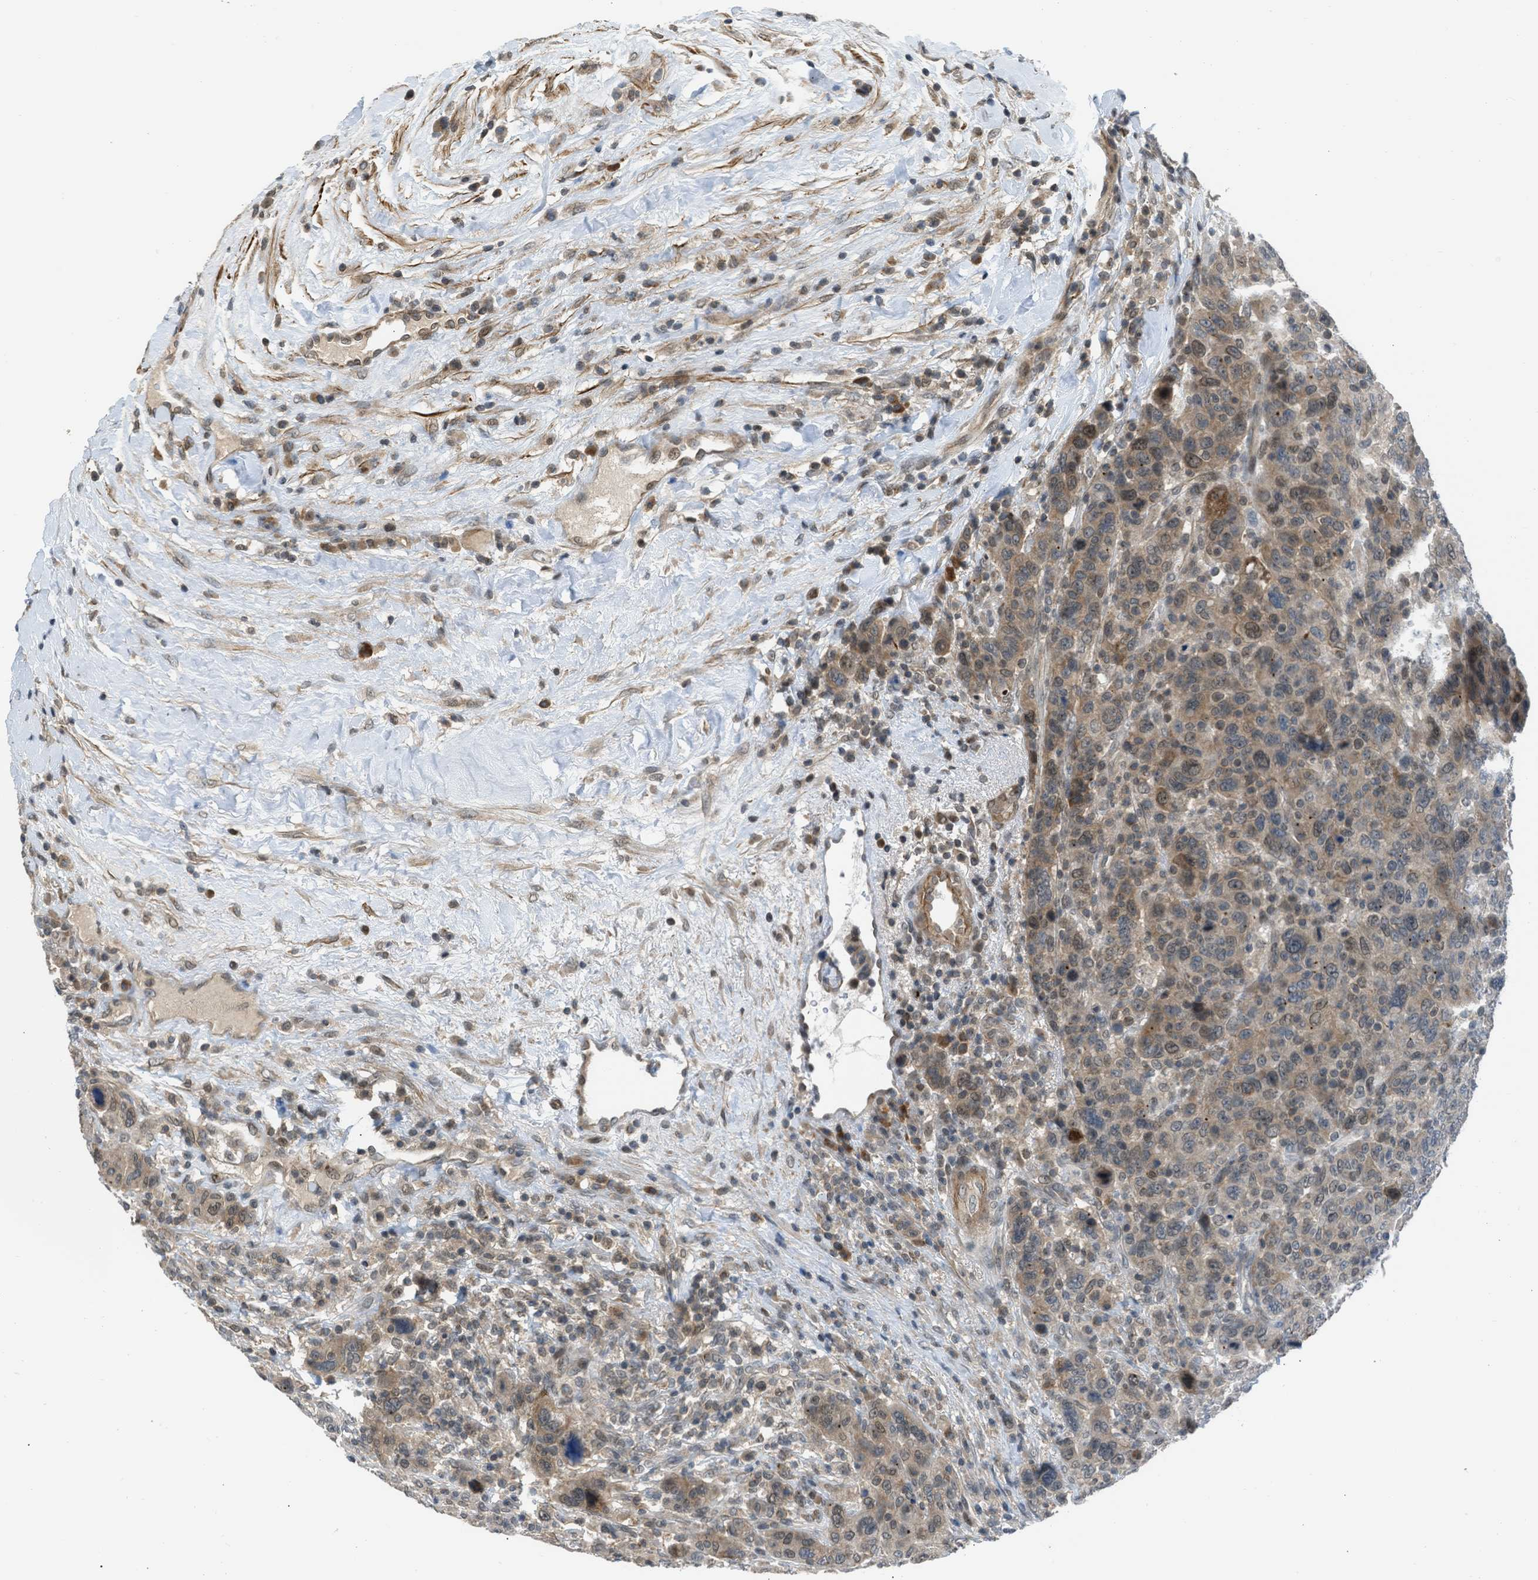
{"staining": {"intensity": "moderate", "quantity": ">75%", "location": "cytoplasmic/membranous,nuclear"}, "tissue": "breast cancer", "cell_type": "Tumor cells", "image_type": "cancer", "snomed": [{"axis": "morphology", "description": "Duct carcinoma"}, {"axis": "topography", "description": "Breast"}], "caption": "Immunohistochemistry histopathology image of breast invasive ductal carcinoma stained for a protein (brown), which demonstrates medium levels of moderate cytoplasmic/membranous and nuclear expression in about >75% of tumor cells.", "gene": "TTBK2", "patient": {"sex": "female", "age": 37}}